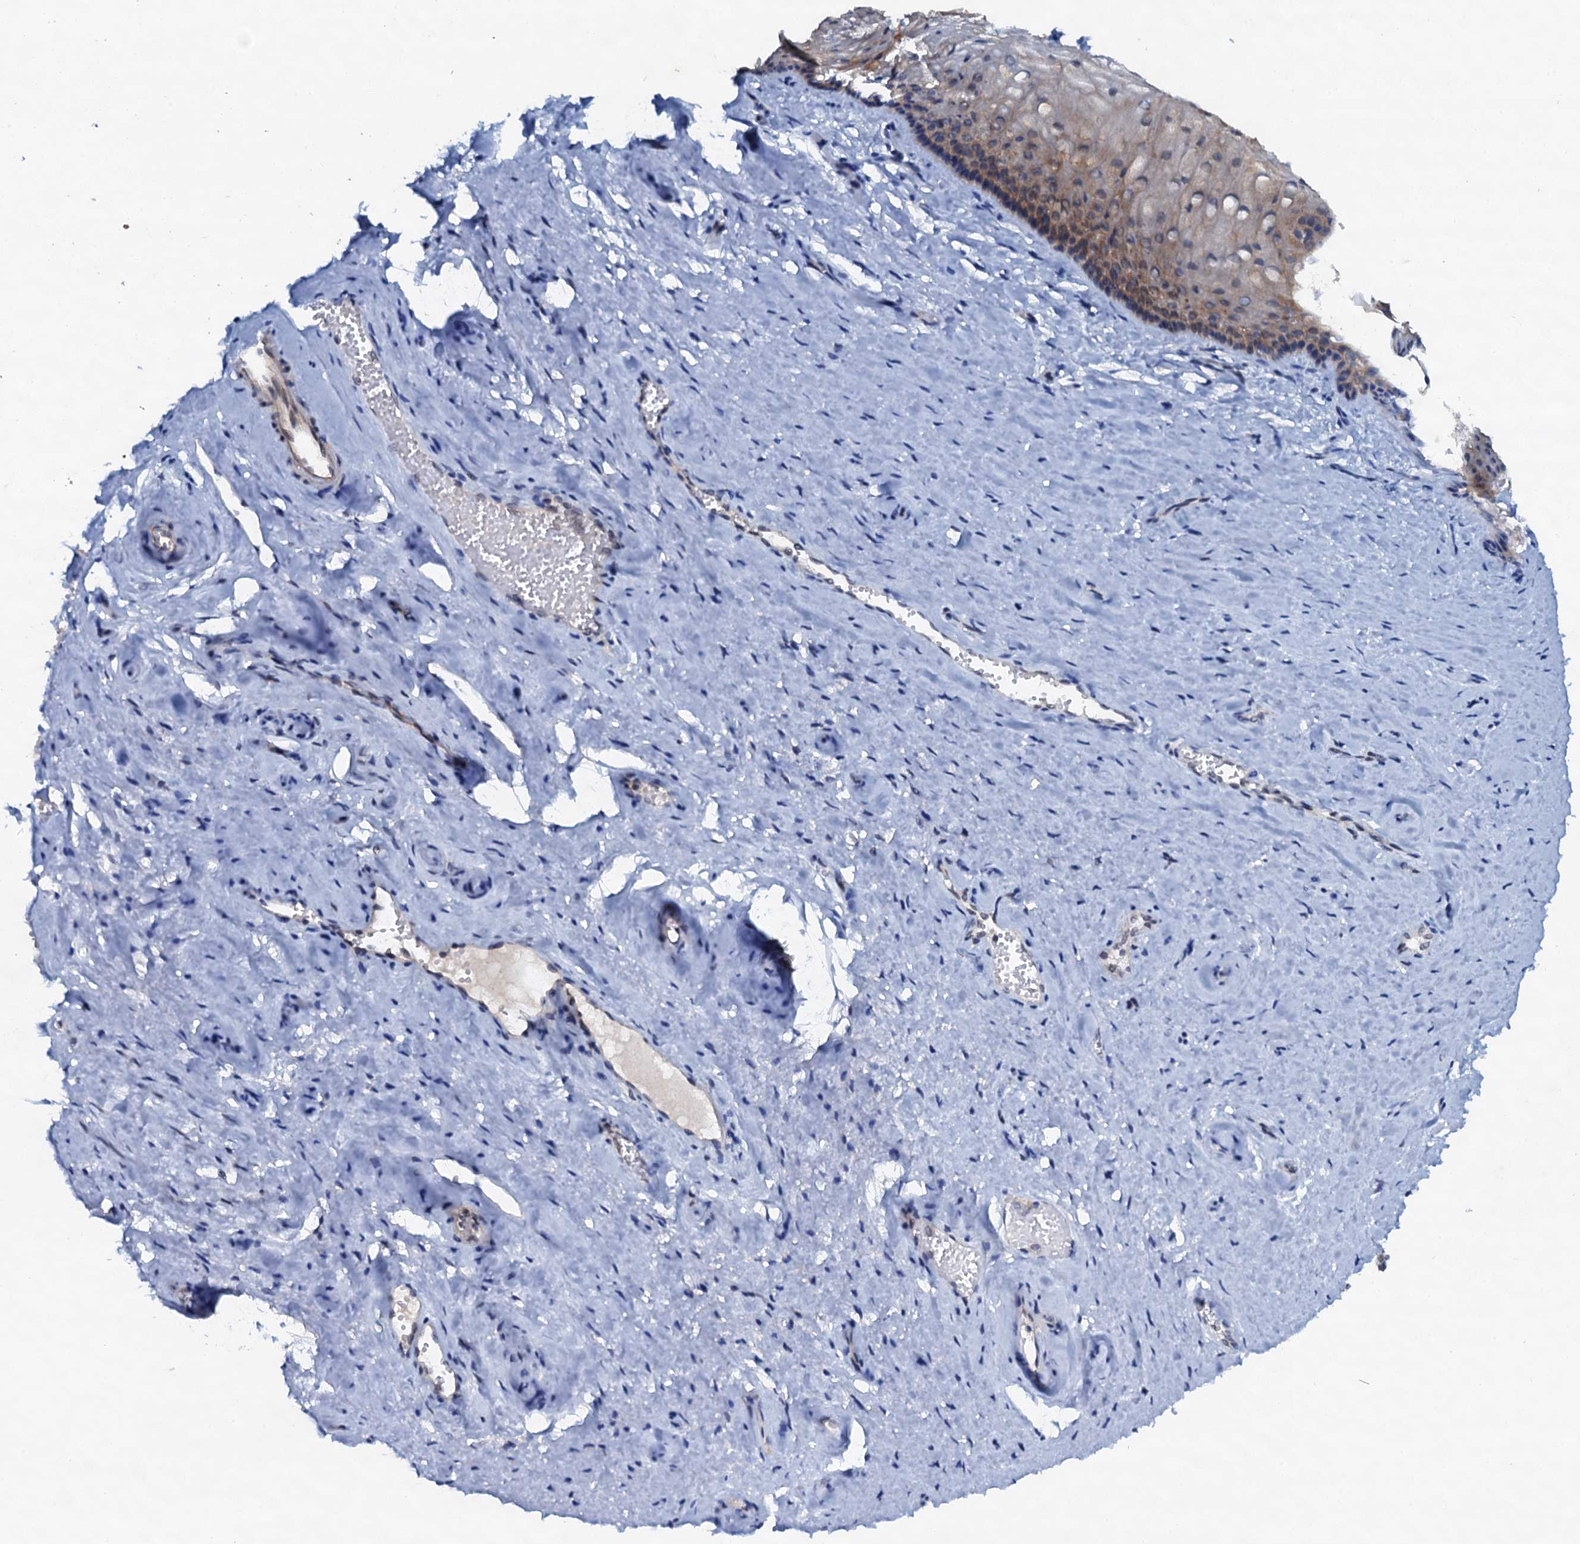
{"staining": {"intensity": "moderate", "quantity": "25%-75%", "location": "cytoplasmic/membranous"}, "tissue": "vagina", "cell_type": "Squamous epithelial cells", "image_type": "normal", "snomed": [{"axis": "morphology", "description": "Normal tissue, NOS"}, {"axis": "topography", "description": "Vagina"}, {"axis": "topography", "description": "Cervix"}], "caption": "Vagina stained with a brown dye demonstrates moderate cytoplasmic/membranous positive positivity in approximately 25%-75% of squamous epithelial cells.", "gene": "SNTA1", "patient": {"sex": "female", "age": 40}}